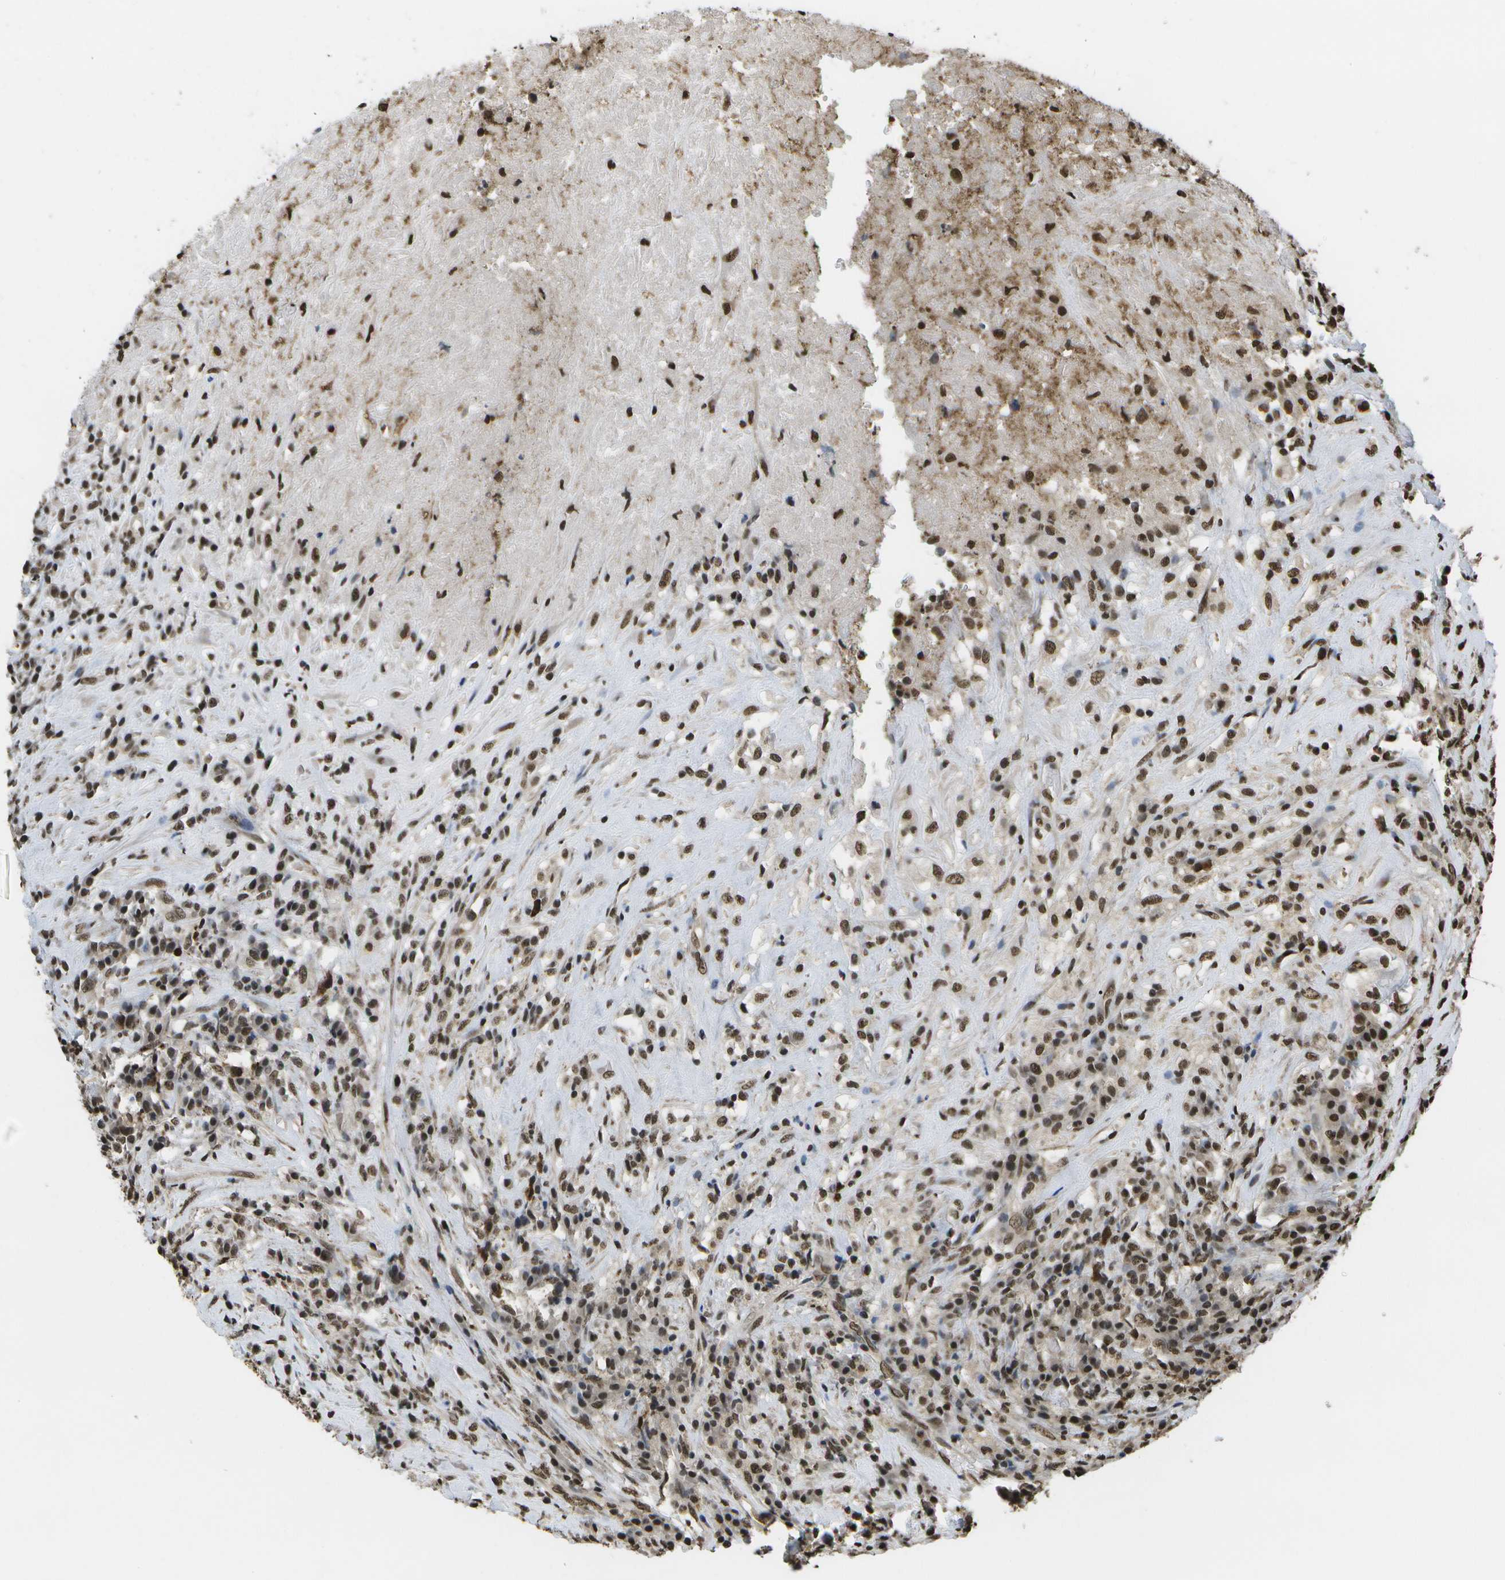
{"staining": {"intensity": "moderate", "quantity": "25%-75%", "location": "nuclear"}, "tissue": "testis cancer", "cell_type": "Tumor cells", "image_type": "cancer", "snomed": [{"axis": "morphology", "description": "Necrosis, NOS"}, {"axis": "morphology", "description": "Carcinoma, Embryonal, NOS"}, {"axis": "topography", "description": "Testis"}], "caption": "Testis embryonal carcinoma stained for a protein displays moderate nuclear positivity in tumor cells. (Stains: DAB (3,3'-diaminobenzidine) in brown, nuclei in blue, Microscopy: brightfield microscopy at high magnification).", "gene": "SPEN", "patient": {"sex": "male", "age": 19}}